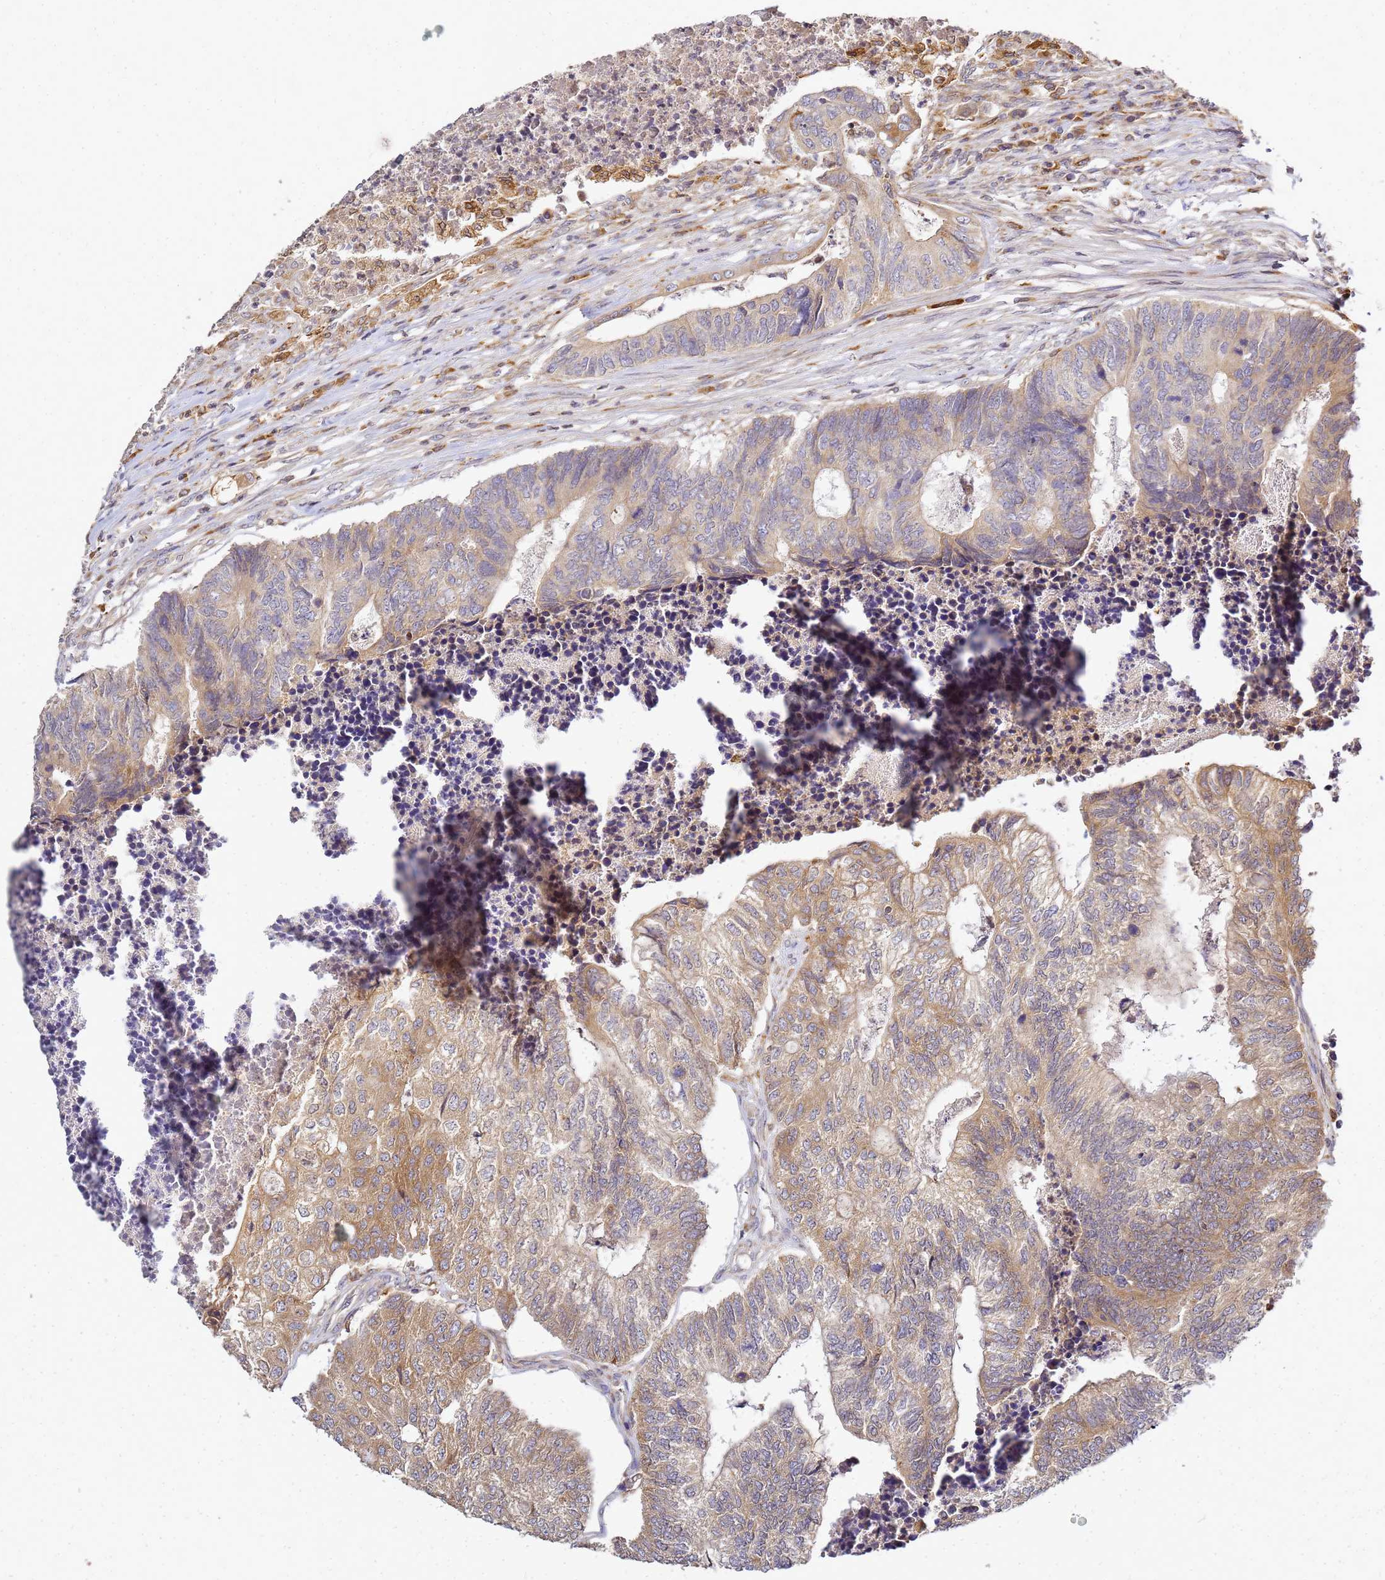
{"staining": {"intensity": "moderate", "quantity": ">75%", "location": "cytoplasmic/membranous"}, "tissue": "colorectal cancer", "cell_type": "Tumor cells", "image_type": "cancer", "snomed": [{"axis": "morphology", "description": "Adenocarcinoma, NOS"}, {"axis": "topography", "description": "Colon"}], "caption": "Tumor cells demonstrate medium levels of moderate cytoplasmic/membranous positivity in approximately >75% of cells in human colorectal cancer (adenocarcinoma). (Stains: DAB in brown, nuclei in blue, Microscopy: brightfield microscopy at high magnification).", "gene": "ADPGK", "patient": {"sex": "female", "age": 67}}